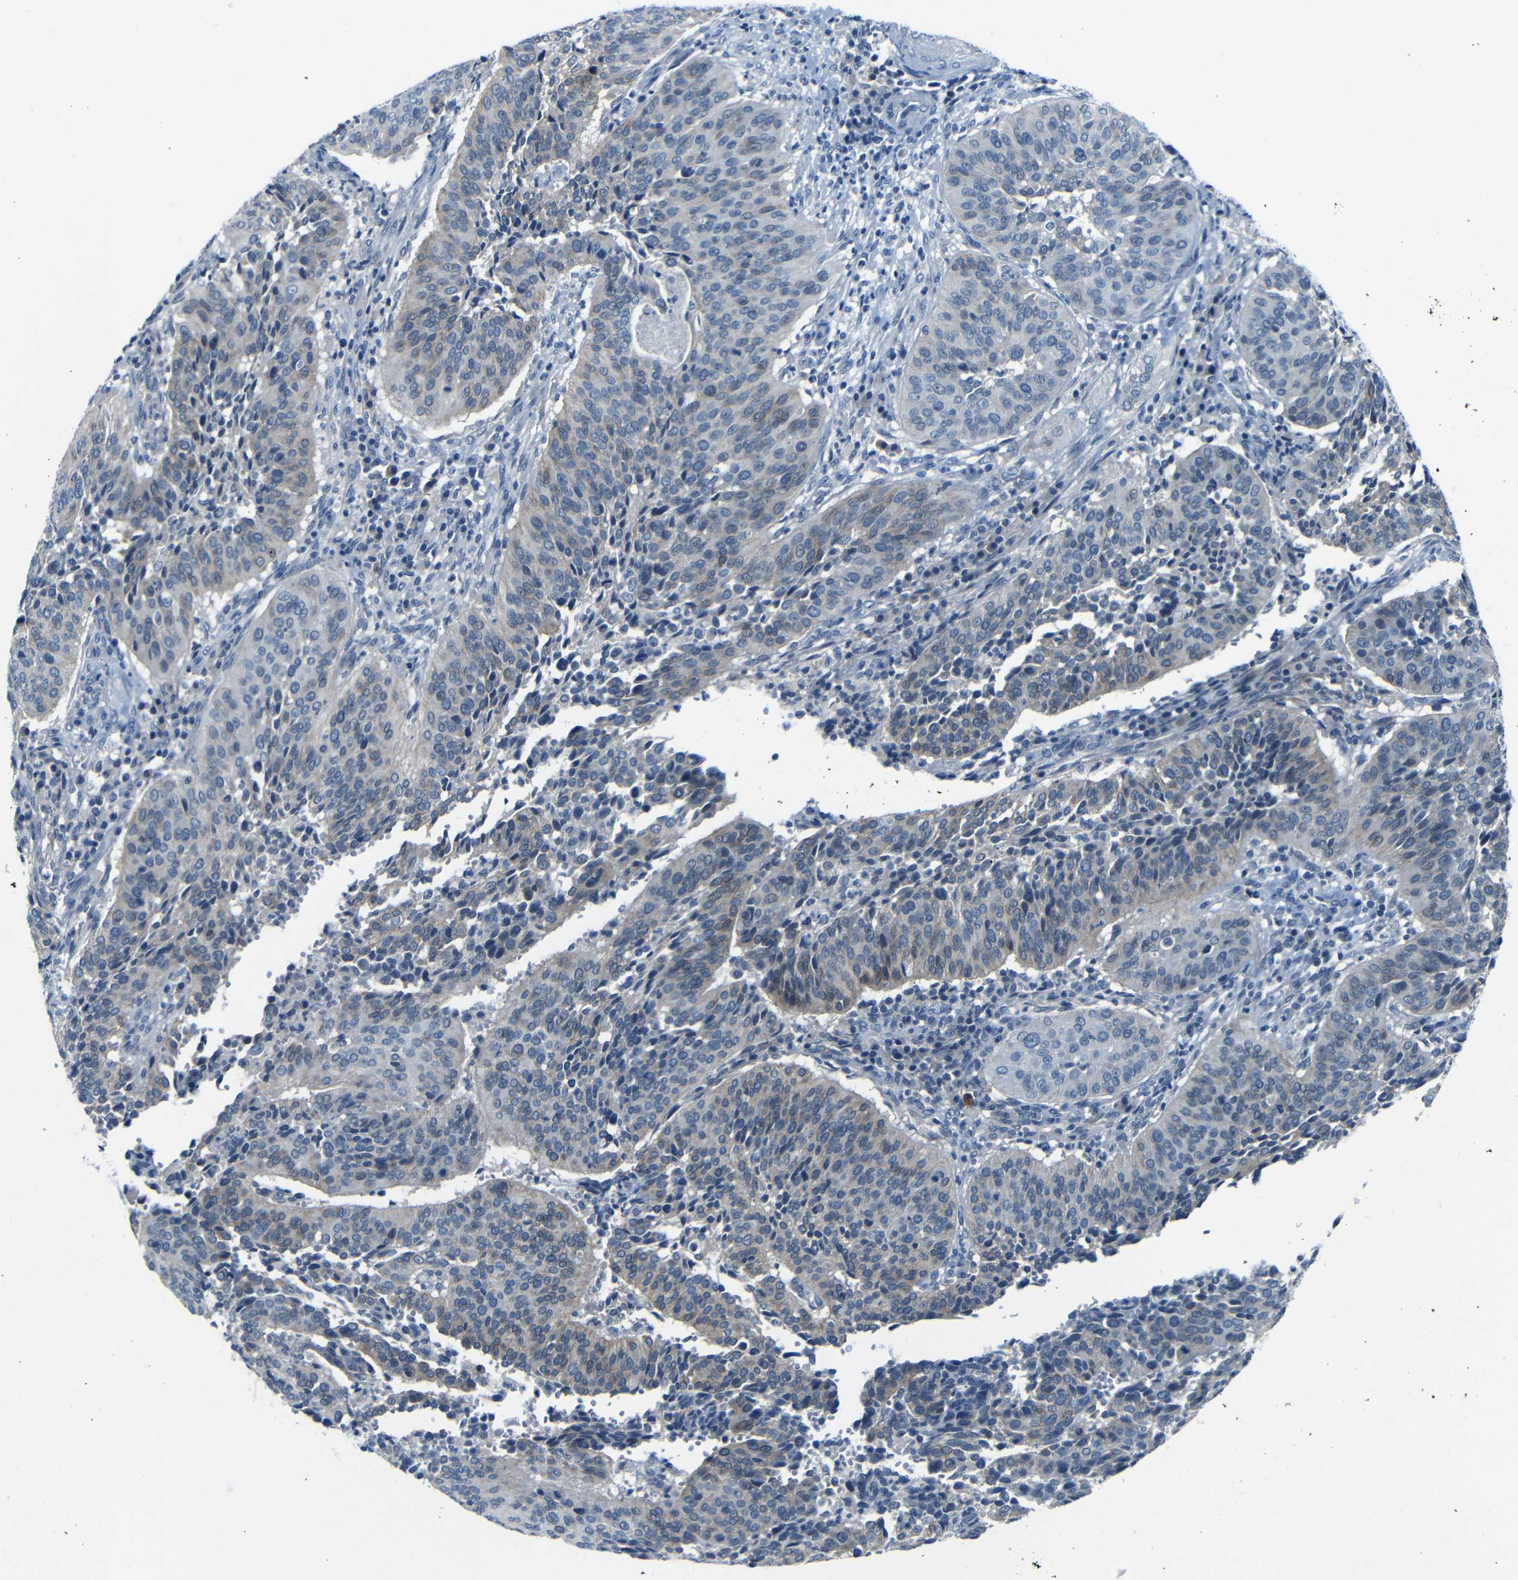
{"staining": {"intensity": "weak", "quantity": "25%-75%", "location": "cytoplasmic/membranous"}, "tissue": "cervical cancer", "cell_type": "Tumor cells", "image_type": "cancer", "snomed": [{"axis": "morphology", "description": "Normal tissue, NOS"}, {"axis": "morphology", "description": "Squamous cell carcinoma, NOS"}, {"axis": "topography", "description": "Cervix"}], "caption": "Cervical squamous cell carcinoma stained with a protein marker exhibits weak staining in tumor cells.", "gene": "ANK3", "patient": {"sex": "female", "age": 39}}